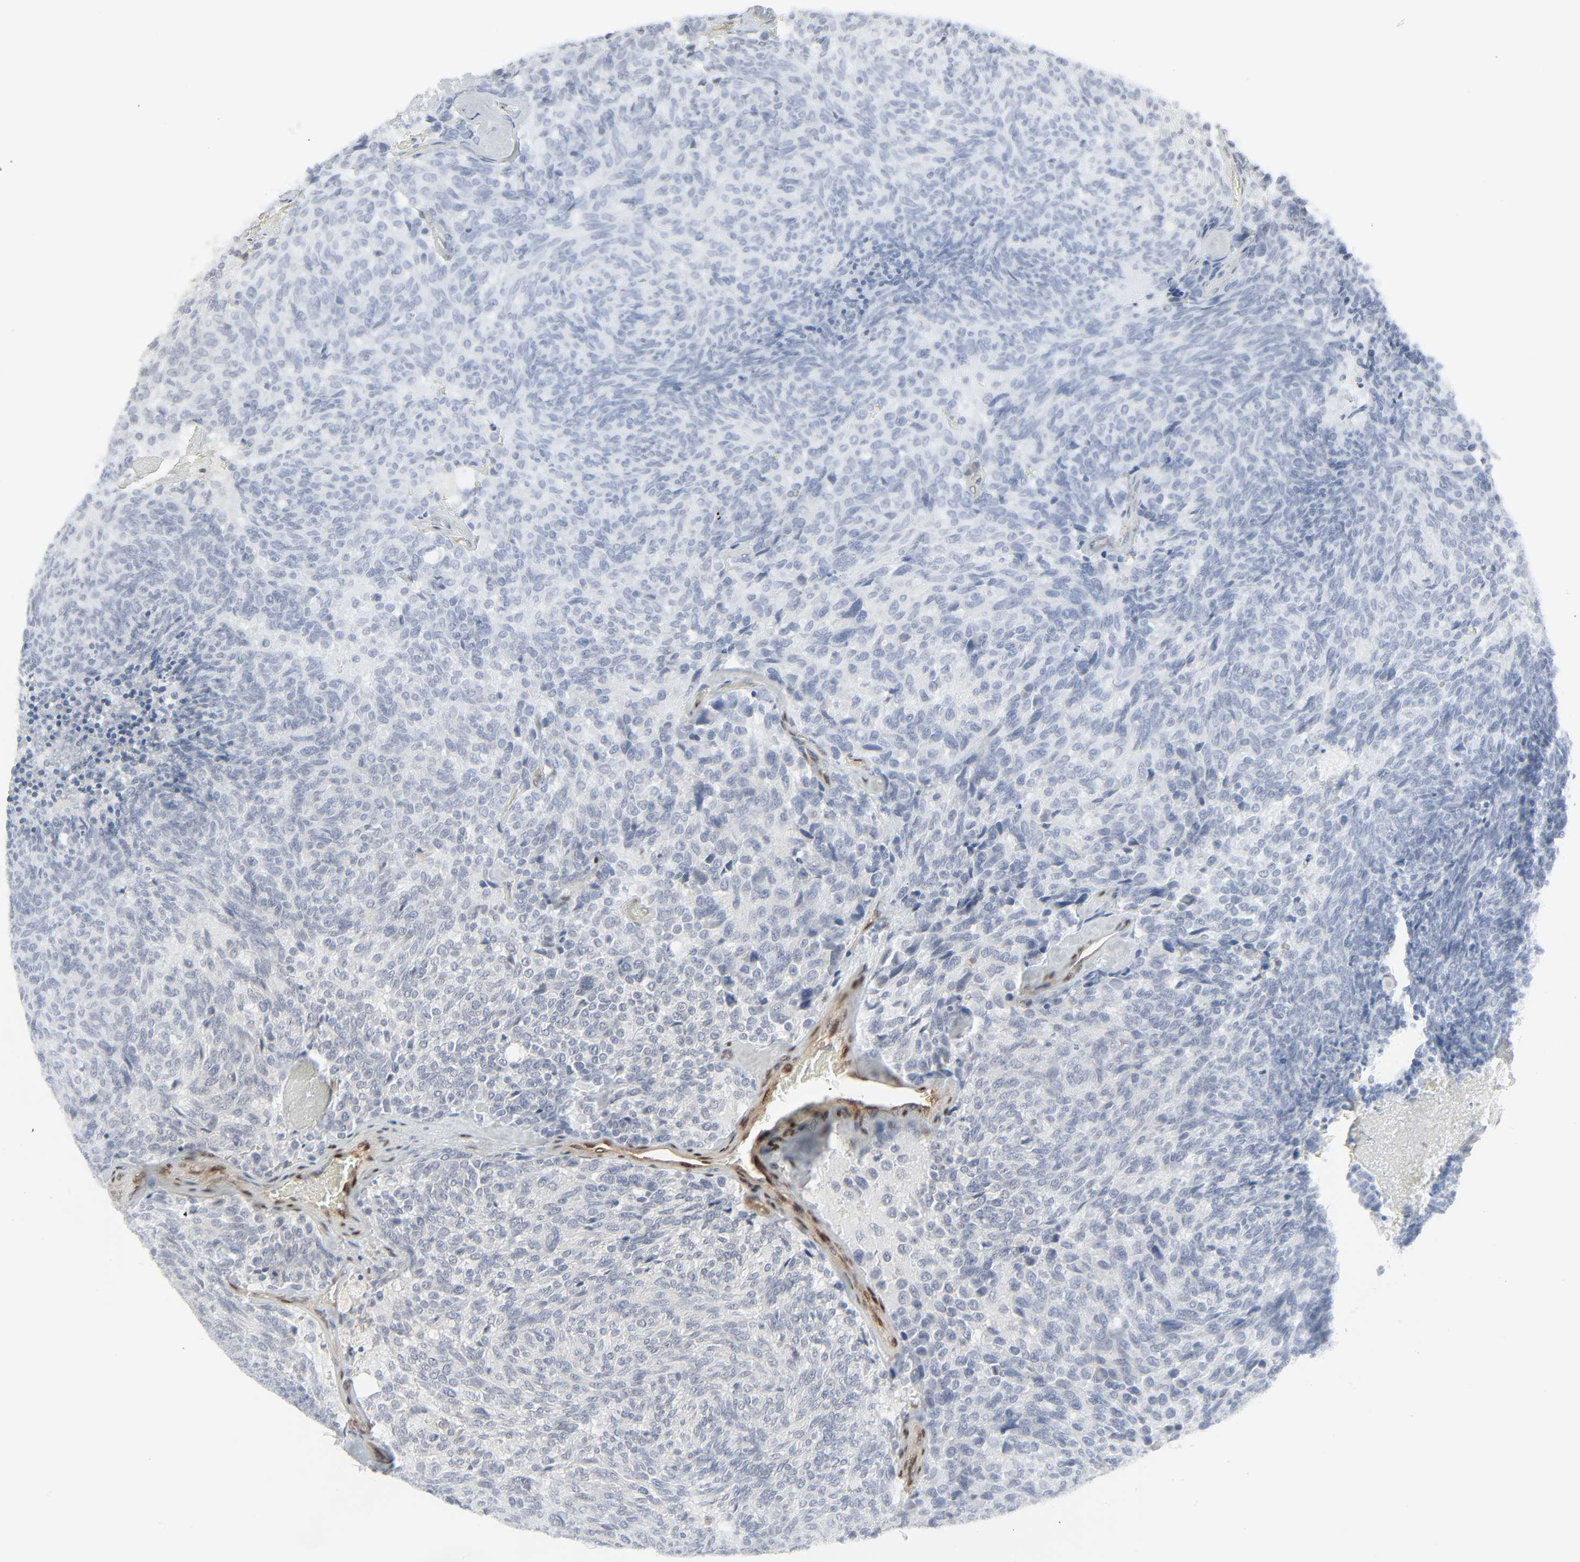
{"staining": {"intensity": "negative", "quantity": "none", "location": "none"}, "tissue": "carcinoid", "cell_type": "Tumor cells", "image_type": "cancer", "snomed": [{"axis": "morphology", "description": "Carcinoid, malignant, NOS"}, {"axis": "topography", "description": "Pancreas"}], "caption": "High magnification brightfield microscopy of carcinoid stained with DAB (3,3'-diaminobenzidine) (brown) and counterstained with hematoxylin (blue): tumor cells show no significant expression.", "gene": "ZBTB16", "patient": {"sex": "female", "age": 54}}